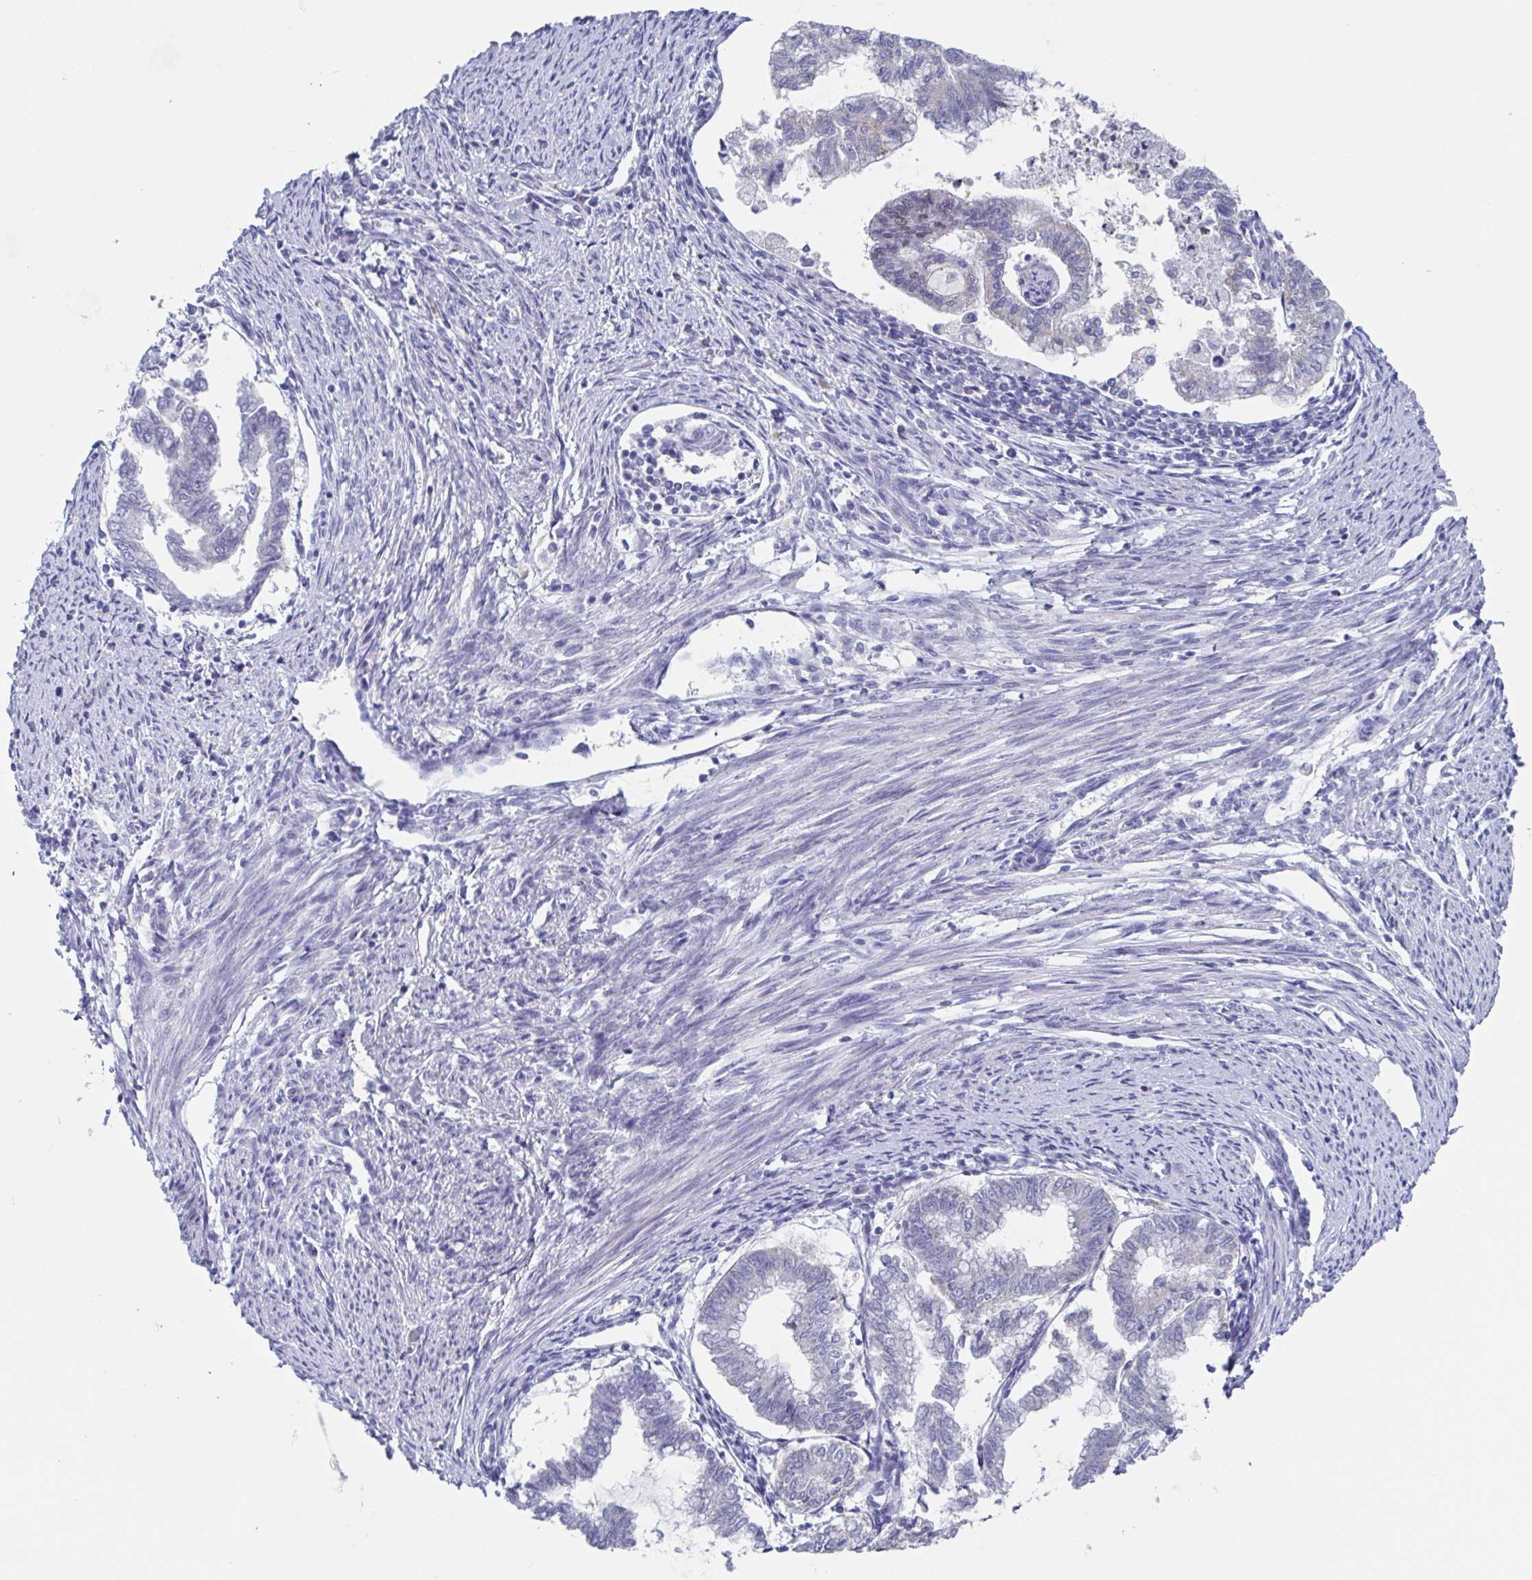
{"staining": {"intensity": "negative", "quantity": "none", "location": "none"}, "tissue": "endometrial cancer", "cell_type": "Tumor cells", "image_type": "cancer", "snomed": [{"axis": "morphology", "description": "Adenocarcinoma, NOS"}, {"axis": "topography", "description": "Endometrium"}], "caption": "Human adenocarcinoma (endometrial) stained for a protein using IHC displays no positivity in tumor cells.", "gene": "PBOV1", "patient": {"sex": "female", "age": 79}}